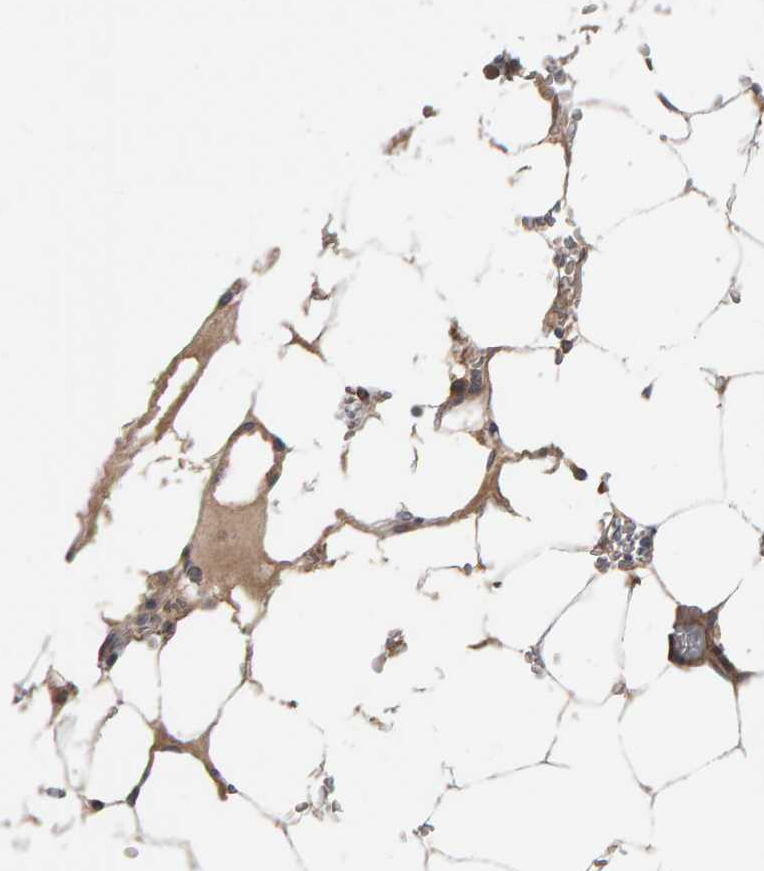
{"staining": {"intensity": "moderate", "quantity": ">75%", "location": "cytoplasmic/membranous"}, "tissue": "bone marrow", "cell_type": "Hematopoietic cells", "image_type": "normal", "snomed": [{"axis": "morphology", "description": "Normal tissue, NOS"}, {"axis": "topography", "description": "Bone marrow"}], "caption": "Benign bone marrow displays moderate cytoplasmic/membranous staining in approximately >75% of hematopoietic cells, visualized by immunohistochemistry. (brown staining indicates protein expression, while blue staining denotes nuclei).", "gene": "C9orf72", "patient": {"sex": "male", "age": 70}}